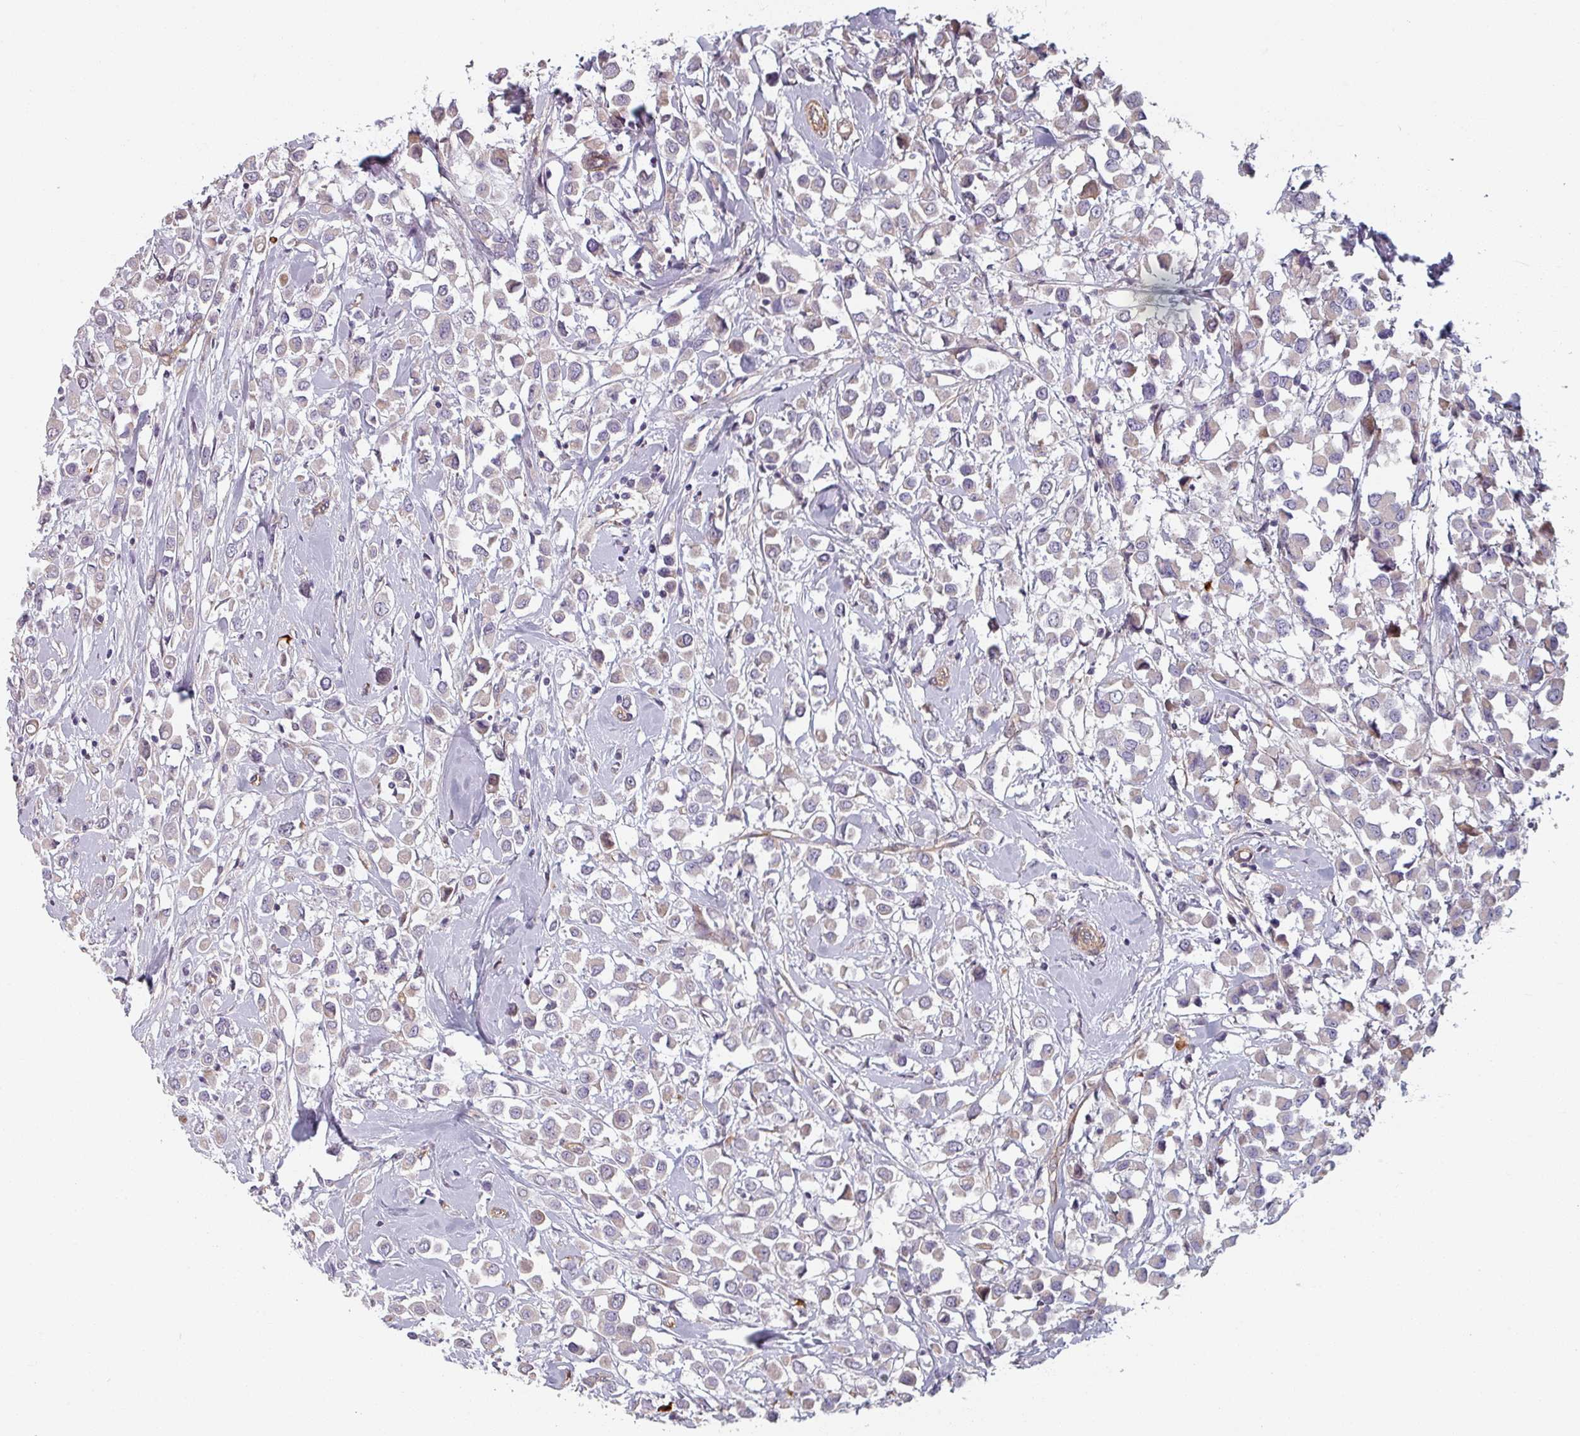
{"staining": {"intensity": "negative", "quantity": "none", "location": "none"}, "tissue": "breast cancer", "cell_type": "Tumor cells", "image_type": "cancer", "snomed": [{"axis": "morphology", "description": "Duct carcinoma"}, {"axis": "topography", "description": "Breast"}], "caption": "Tumor cells show no significant expression in breast cancer.", "gene": "C4BPB", "patient": {"sex": "female", "age": 87}}